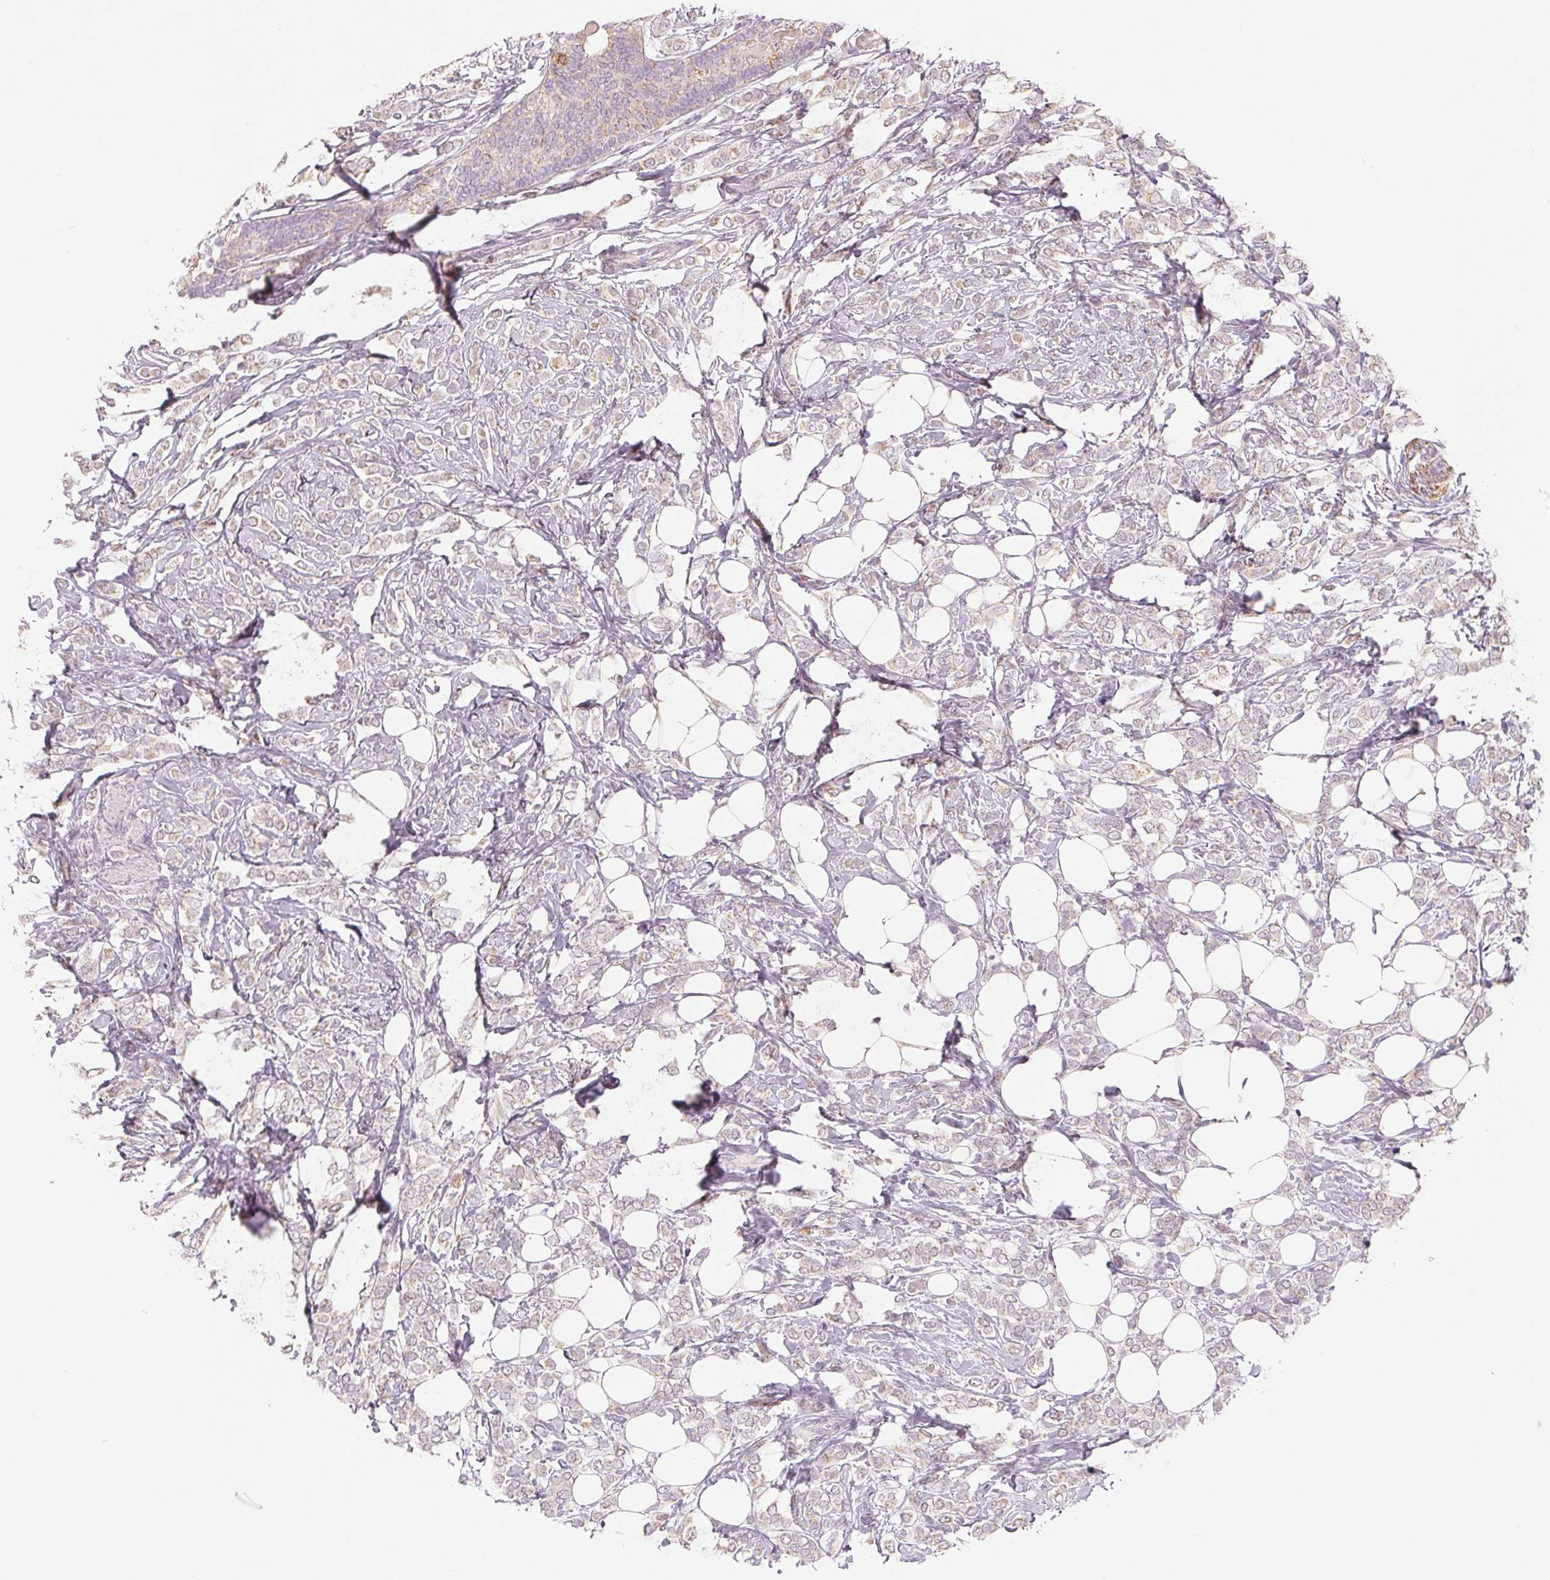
{"staining": {"intensity": "negative", "quantity": "none", "location": "none"}, "tissue": "breast cancer", "cell_type": "Tumor cells", "image_type": "cancer", "snomed": [{"axis": "morphology", "description": "Lobular carcinoma"}, {"axis": "topography", "description": "Breast"}], "caption": "The histopathology image exhibits no significant positivity in tumor cells of breast cancer (lobular carcinoma). The staining was performed using DAB (3,3'-diaminobenzidine) to visualize the protein expression in brown, while the nuclei were stained in blue with hematoxylin (Magnification: 20x).", "gene": "GHITM", "patient": {"sex": "female", "age": 49}}